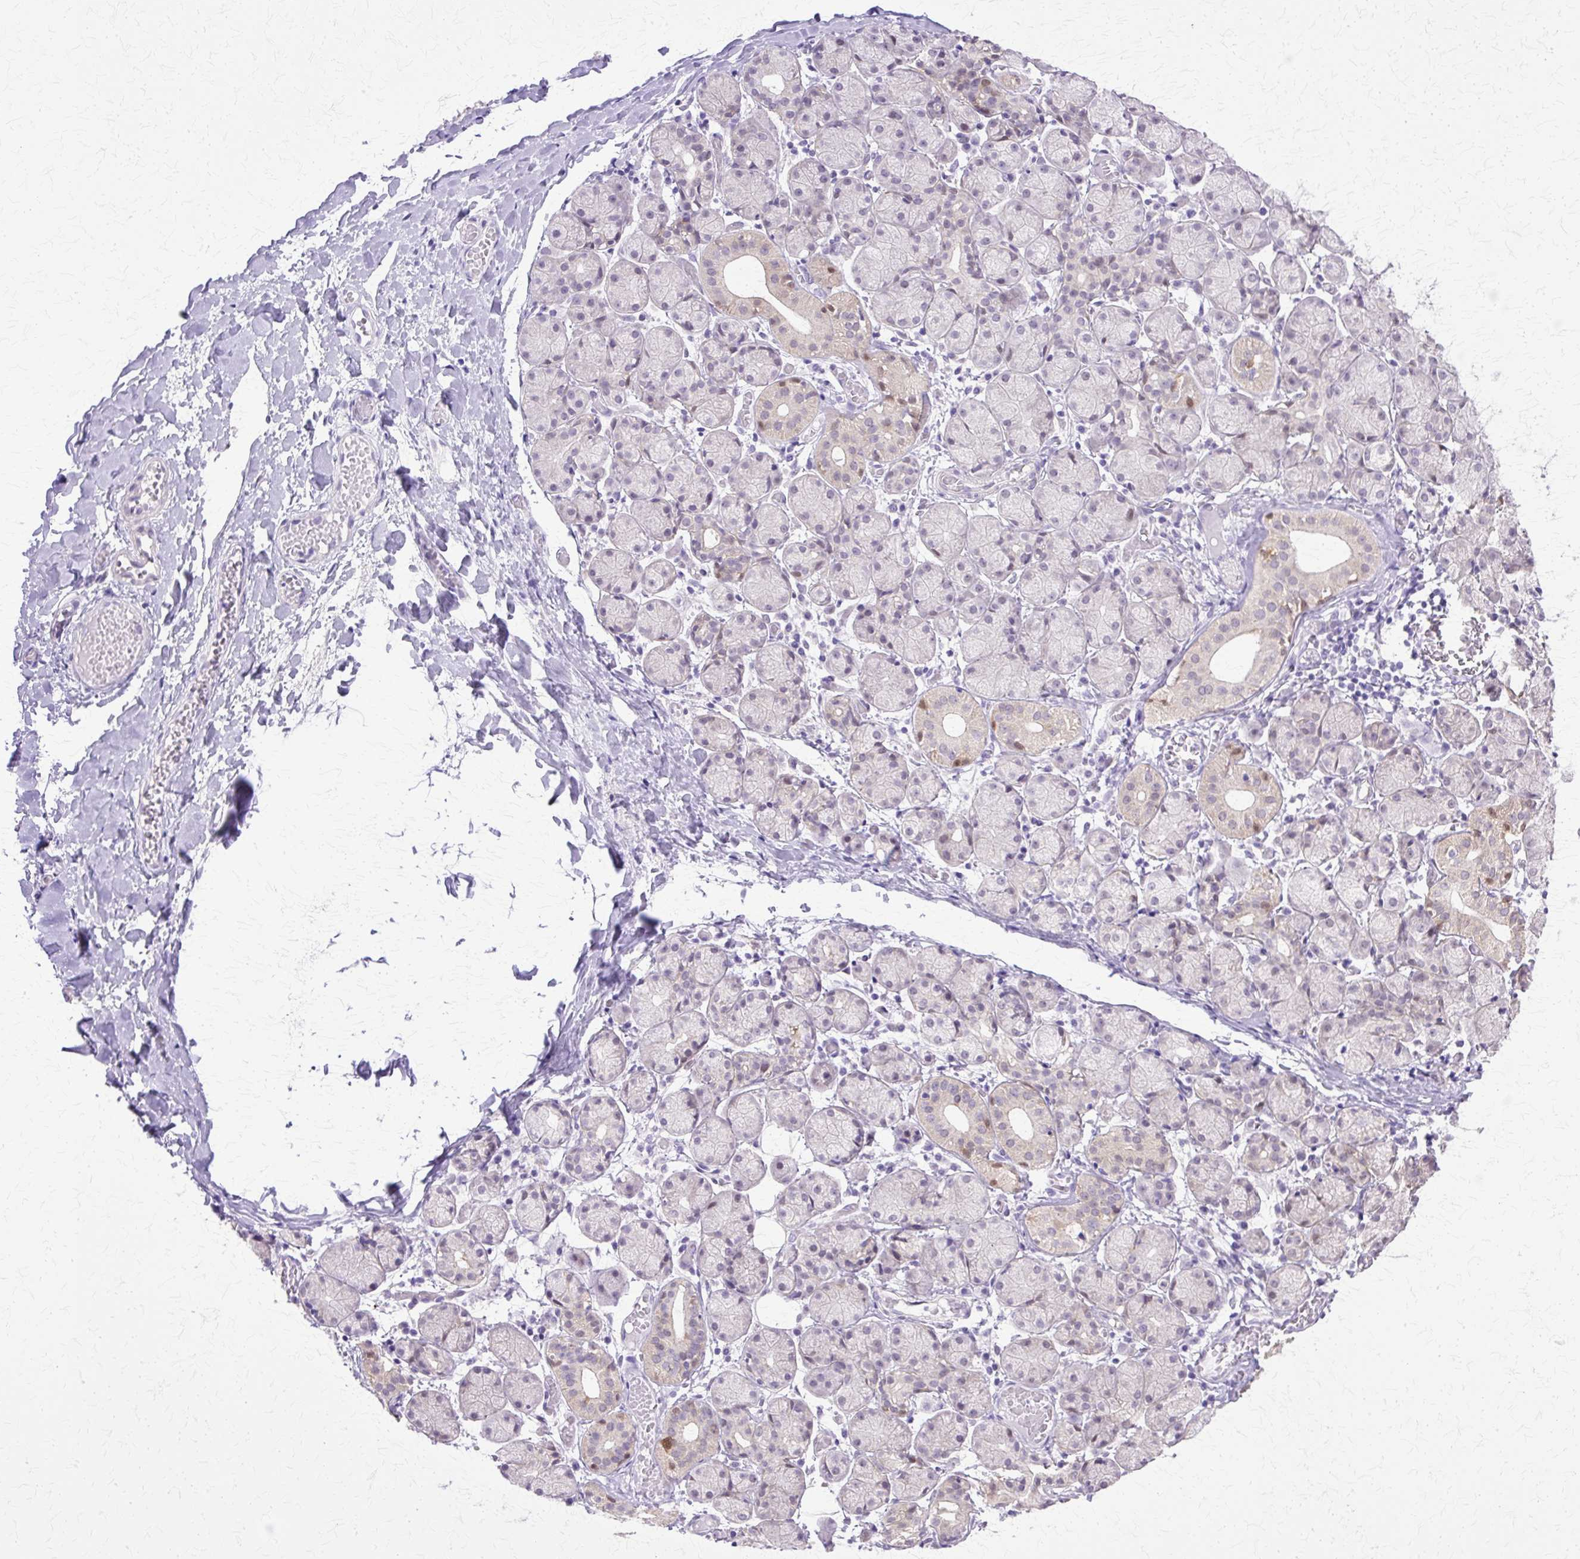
{"staining": {"intensity": "moderate", "quantity": "<25%", "location": "cytoplasmic/membranous,nuclear"}, "tissue": "salivary gland", "cell_type": "Glandular cells", "image_type": "normal", "snomed": [{"axis": "morphology", "description": "Normal tissue, NOS"}, {"axis": "topography", "description": "Salivary gland"}], "caption": "Immunohistochemical staining of normal human salivary gland demonstrates moderate cytoplasmic/membranous,nuclear protein expression in approximately <25% of glandular cells.", "gene": "HSPA1A", "patient": {"sex": "female", "age": 24}}